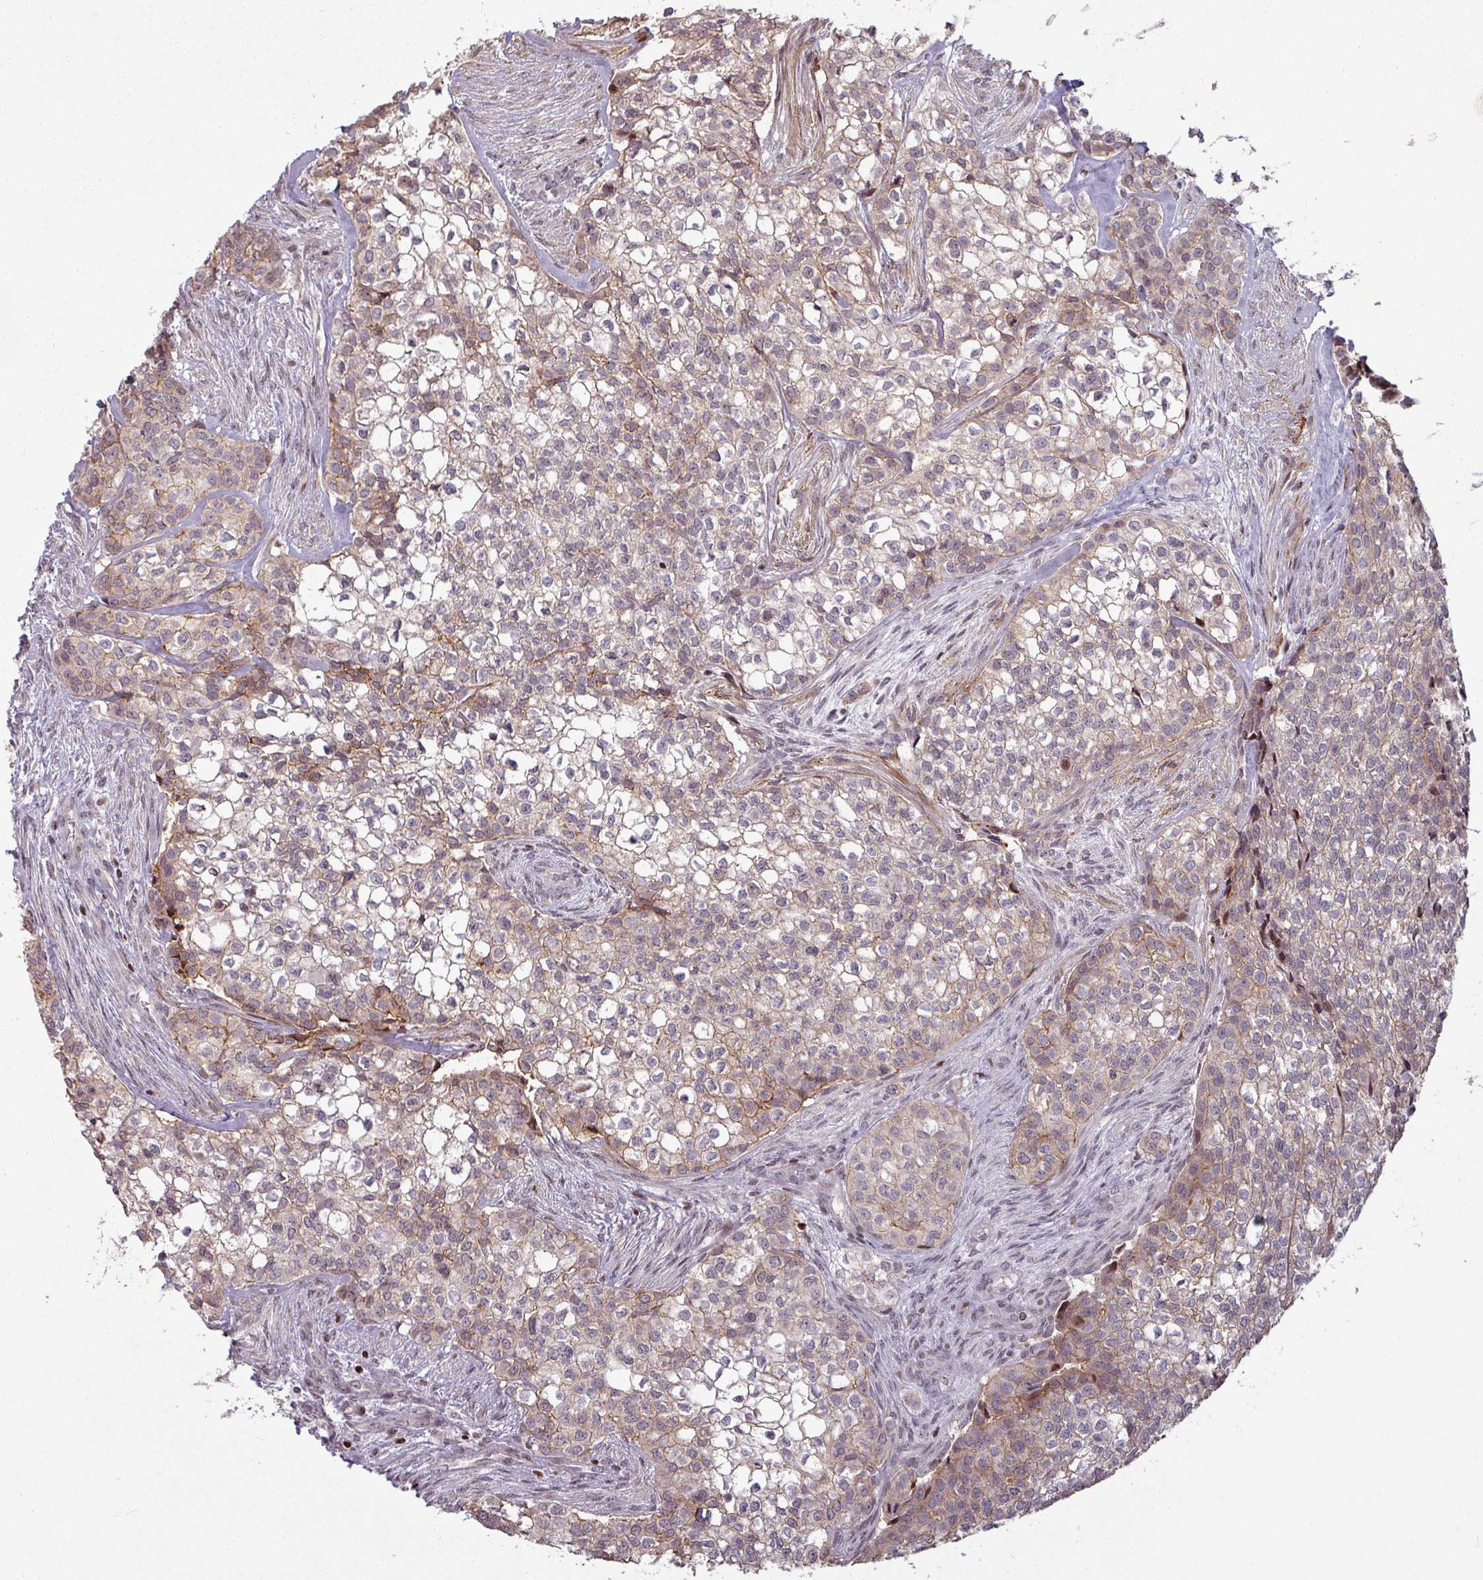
{"staining": {"intensity": "weak", "quantity": ">75%", "location": "cytoplasmic/membranous"}, "tissue": "head and neck cancer", "cell_type": "Tumor cells", "image_type": "cancer", "snomed": [{"axis": "morphology", "description": "Adenocarcinoma, NOS"}, {"axis": "topography", "description": "Head-Neck"}], "caption": "Immunohistochemistry (IHC) image of neoplastic tissue: head and neck cancer (adenocarcinoma) stained using immunohistochemistry shows low levels of weak protein expression localized specifically in the cytoplasmic/membranous of tumor cells, appearing as a cytoplasmic/membranous brown color.", "gene": "NCOR1", "patient": {"sex": "male", "age": 81}}